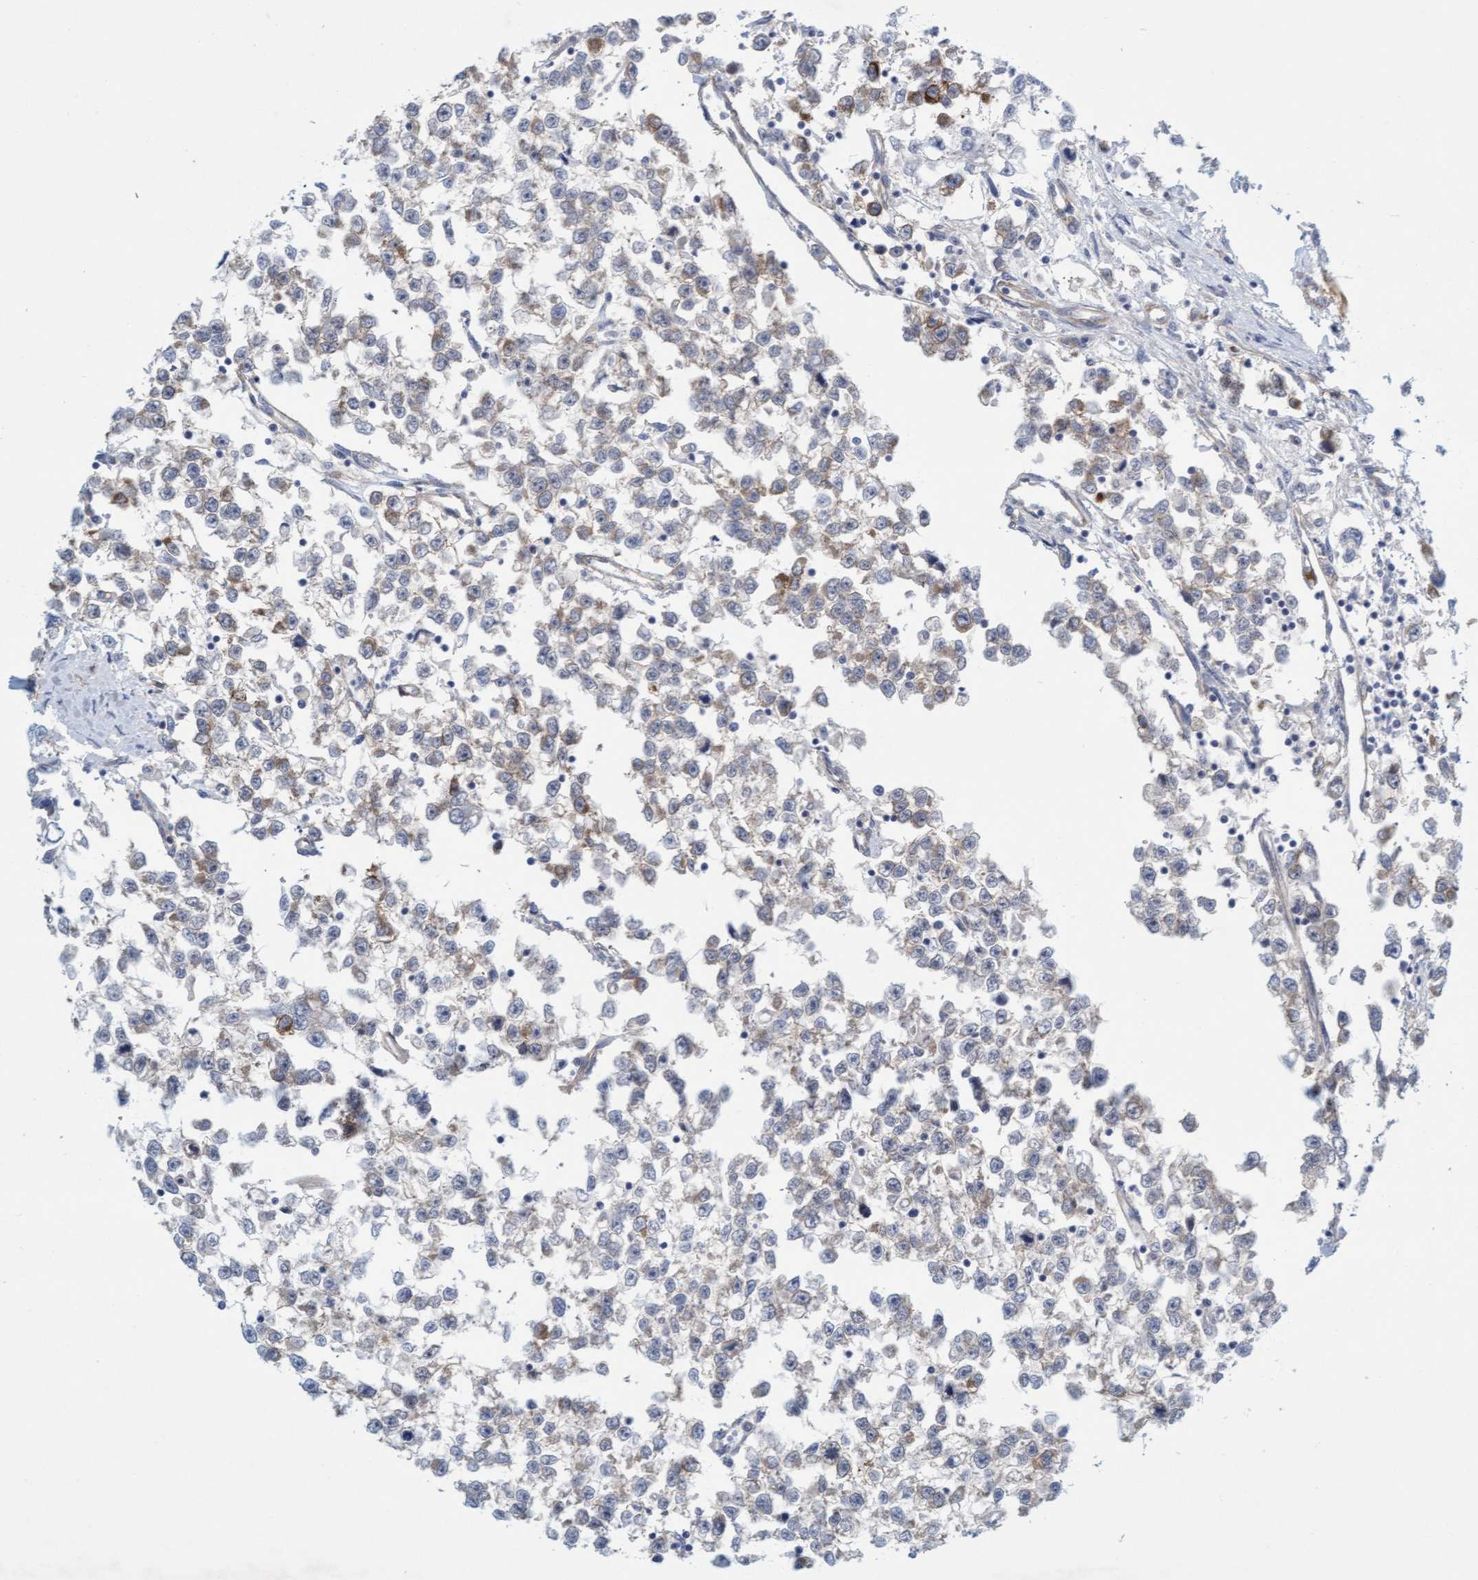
{"staining": {"intensity": "weak", "quantity": "<25%", "location": "cytoplasmic/membranous"}, "tissue": "testis cancer", "cell_type": "Tumor cells", "image_type": "cancer", "snomed": [{"axis": "morphology", "description": "Seminoma, NOS"}, {"axis": "morphology", "description": "Carcinoma, Embryonal, NOS"}, {"axis": "topography", "description": "Testis"}], "caption": "An IHC image of testis seminoma is shown. There is no staining in tumor cells of testis seminoma. The staining is performed using DAB (3,3'-diaminobenzidine) brown chromogen with nuclei counter-stained in using hematoxylin.", "gene": "TSTD2", "patient": {"sex": "male", "age": 51}}